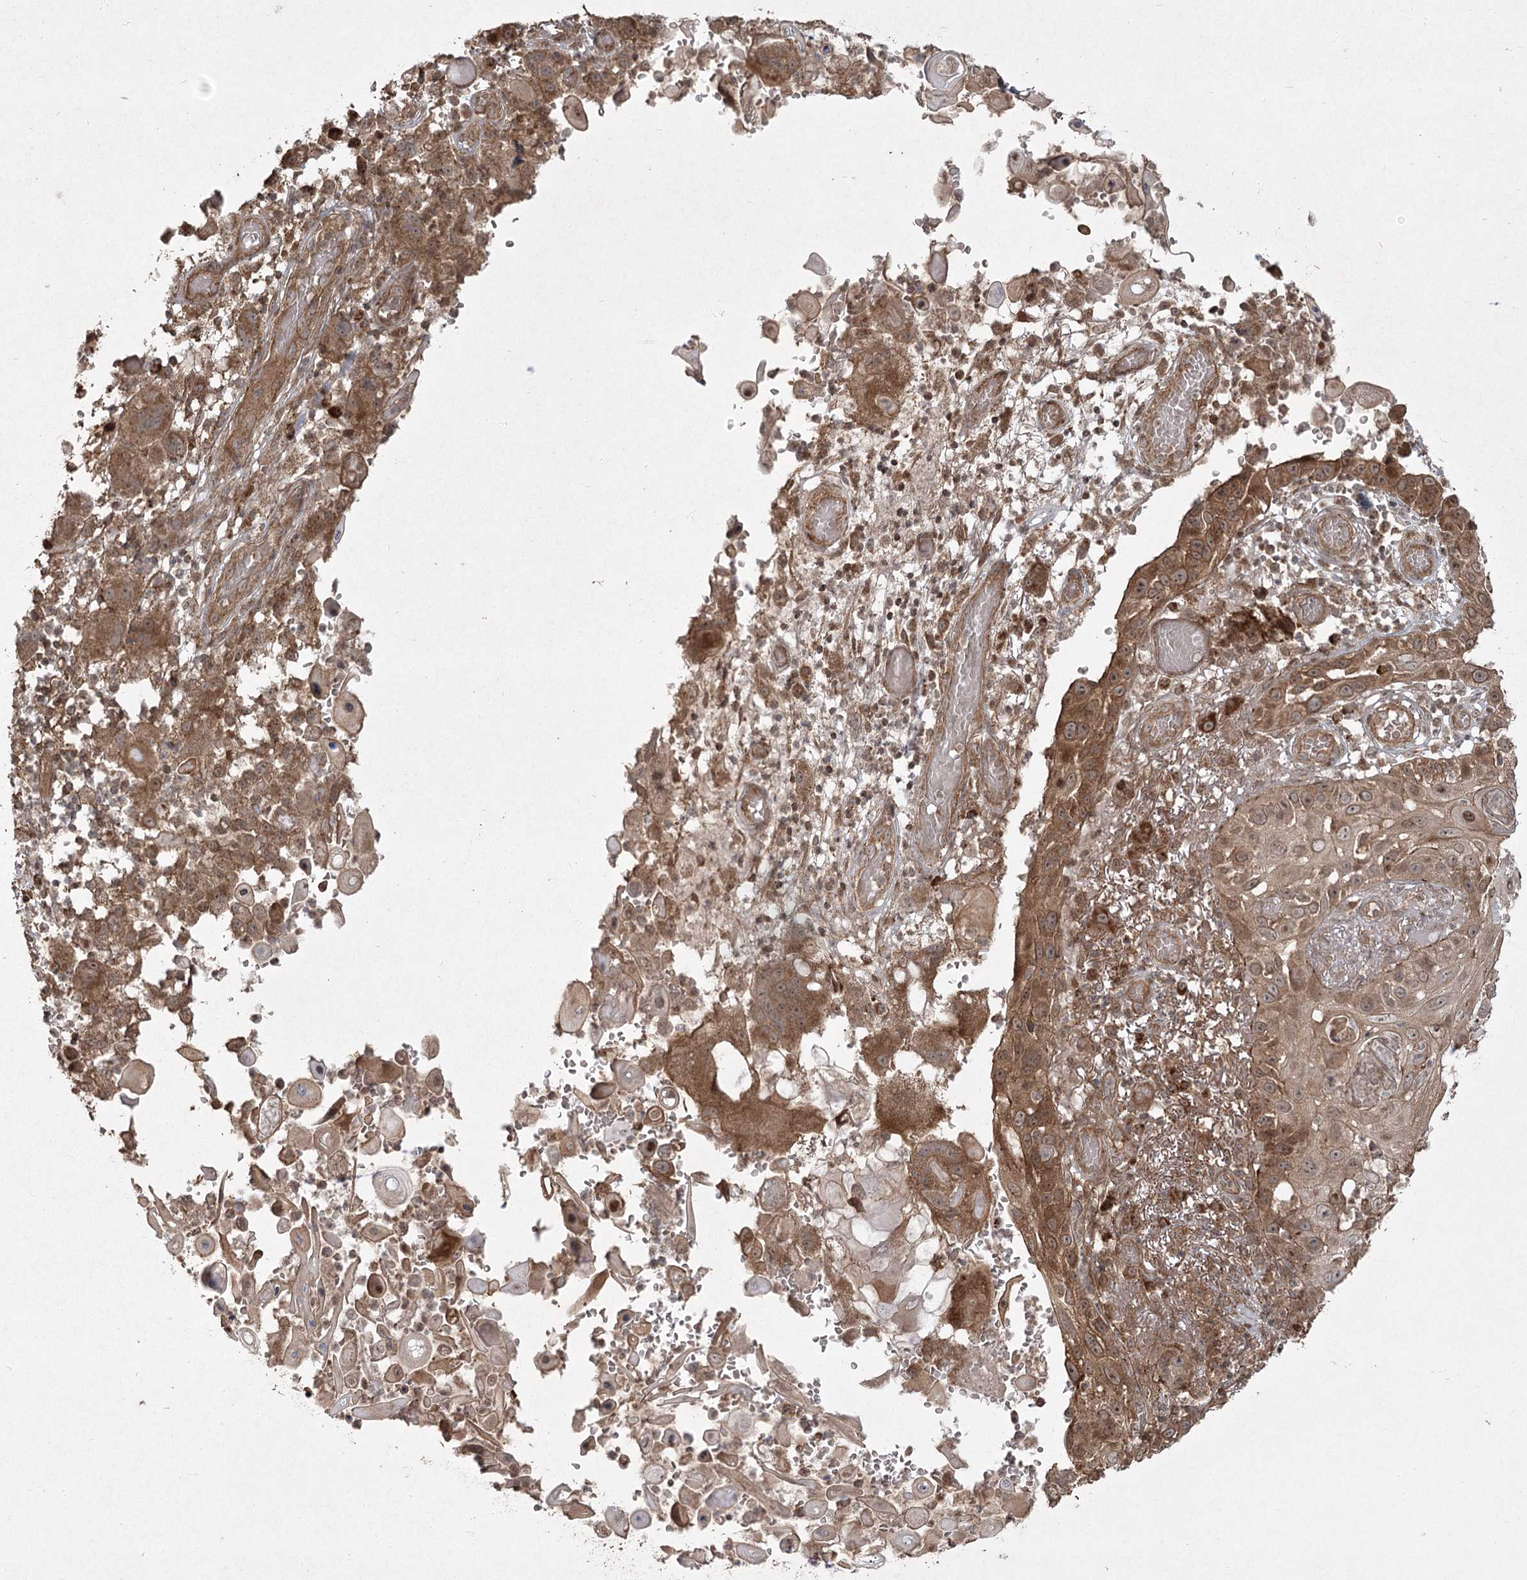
{"staining": {"intensity": "moderate", "quantity": ">75%", "location": "cytoplasmic/membranous,nuclear"}, "tissue": "skin cancer", "cell_type": "Tumor cells", "image_type": "cancer", "snomed": [{"axis": "morphology", "description": "Squamous cell carcinoma, NOS"}, {"axis": "topography", "description": "Skin"}], "caption": "A high-resolution micrograph shows immunohistochemistry staining of squamous cell carcinoma (skin), which reveals moderate cytoplasmic/membranous and nuclear positivity in approximately >75% of tumor cells.", "gene": "CPLANE1", "patient": {"sex": "female", "age": 44}}